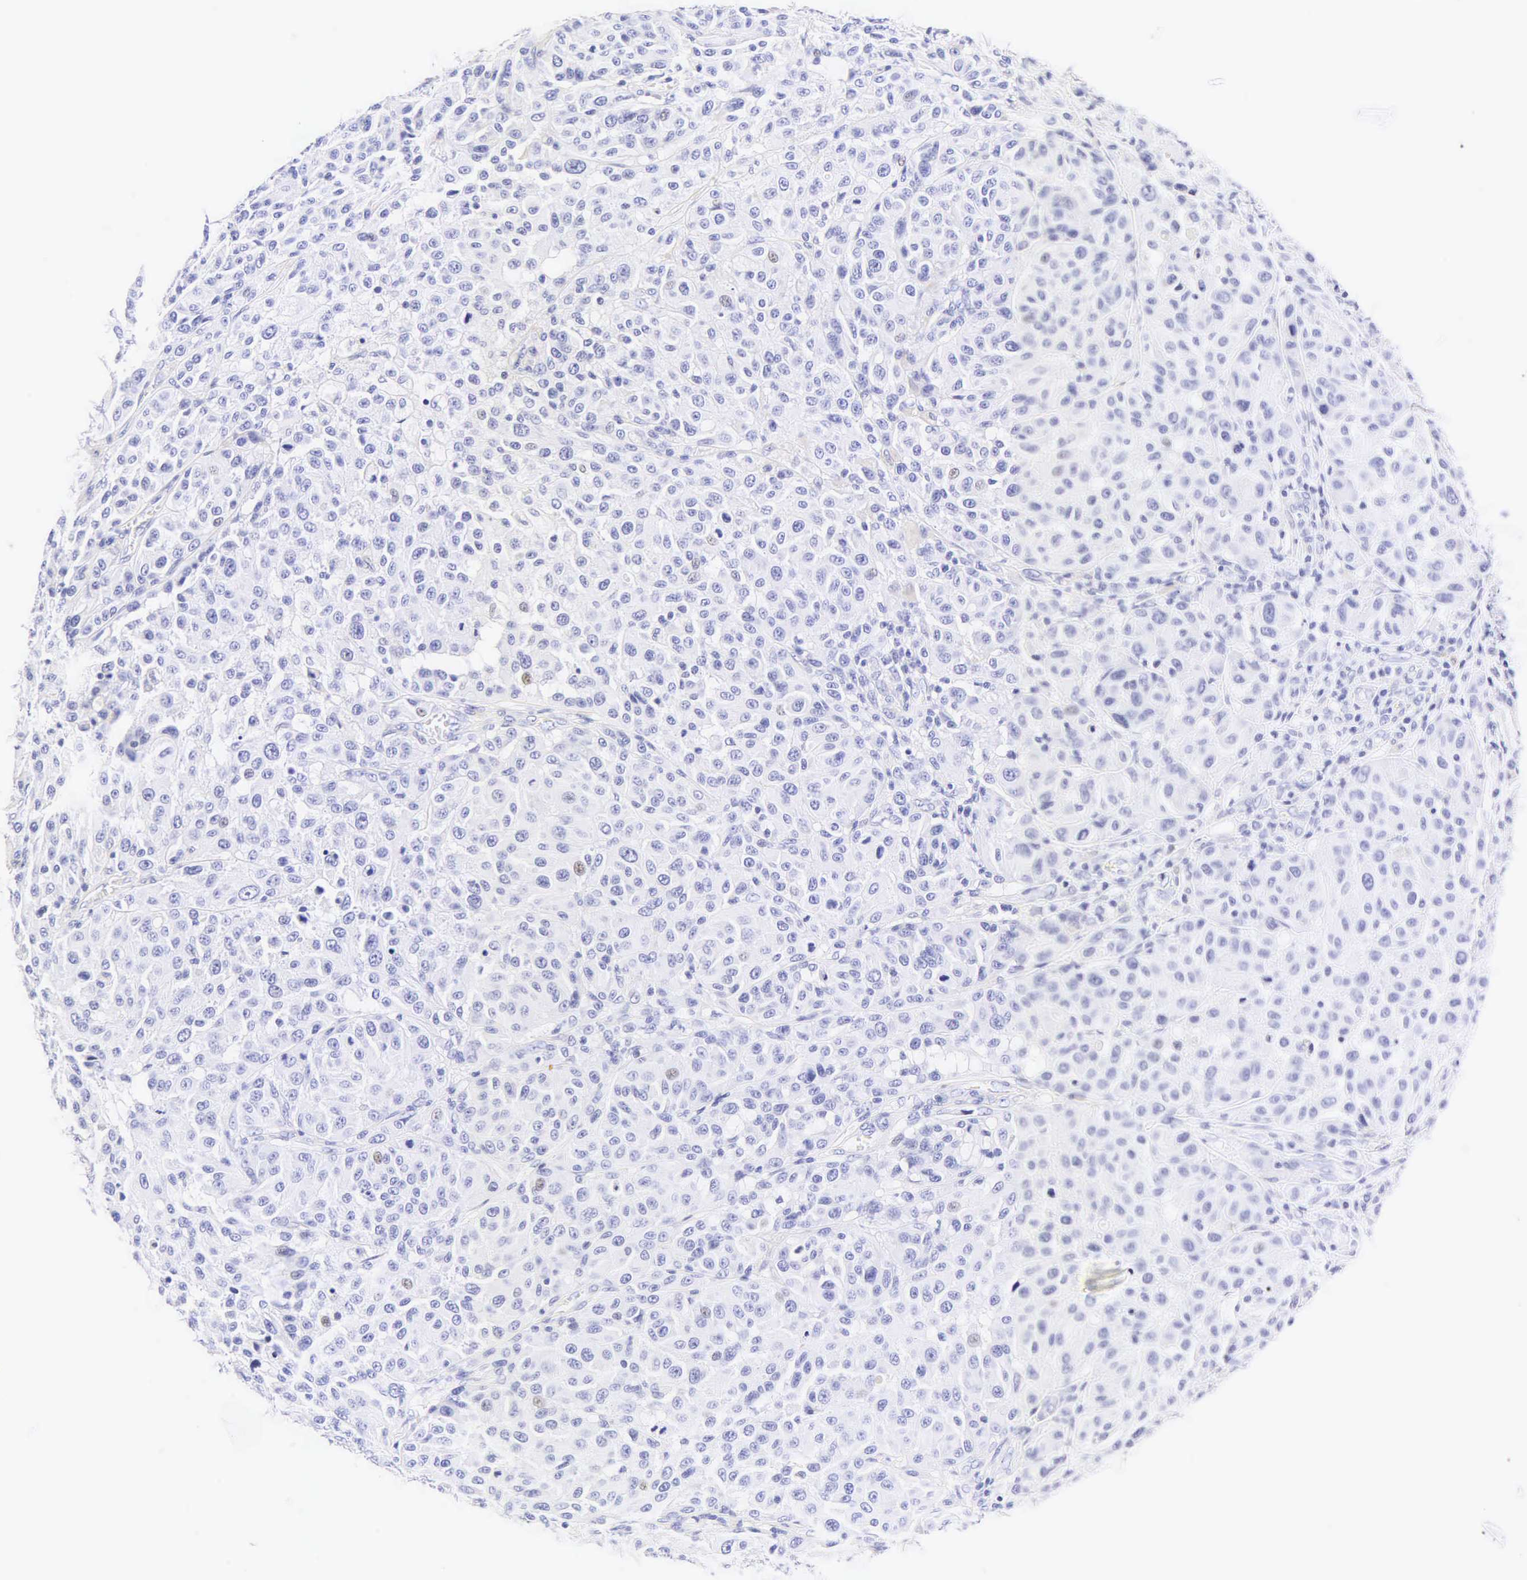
{"staining": {"intensity": "negative", "quantity": "none", "location": "none"}, "tissue": "melanoma", "cell_type": "Tumor cells", "image_type": "cancer", "snomed": [{"axis": "morphology", "description": "Malignant melanoma, NOS"}, {"axis": "topography", "description": "Skin"}], "caption": "Human malignant melanoma stained for a protein using immunohistochemistry demonstrates no expression in tumor cells.", "gene": "CALD1", "patient": {"sex": "female", "age": 77}}